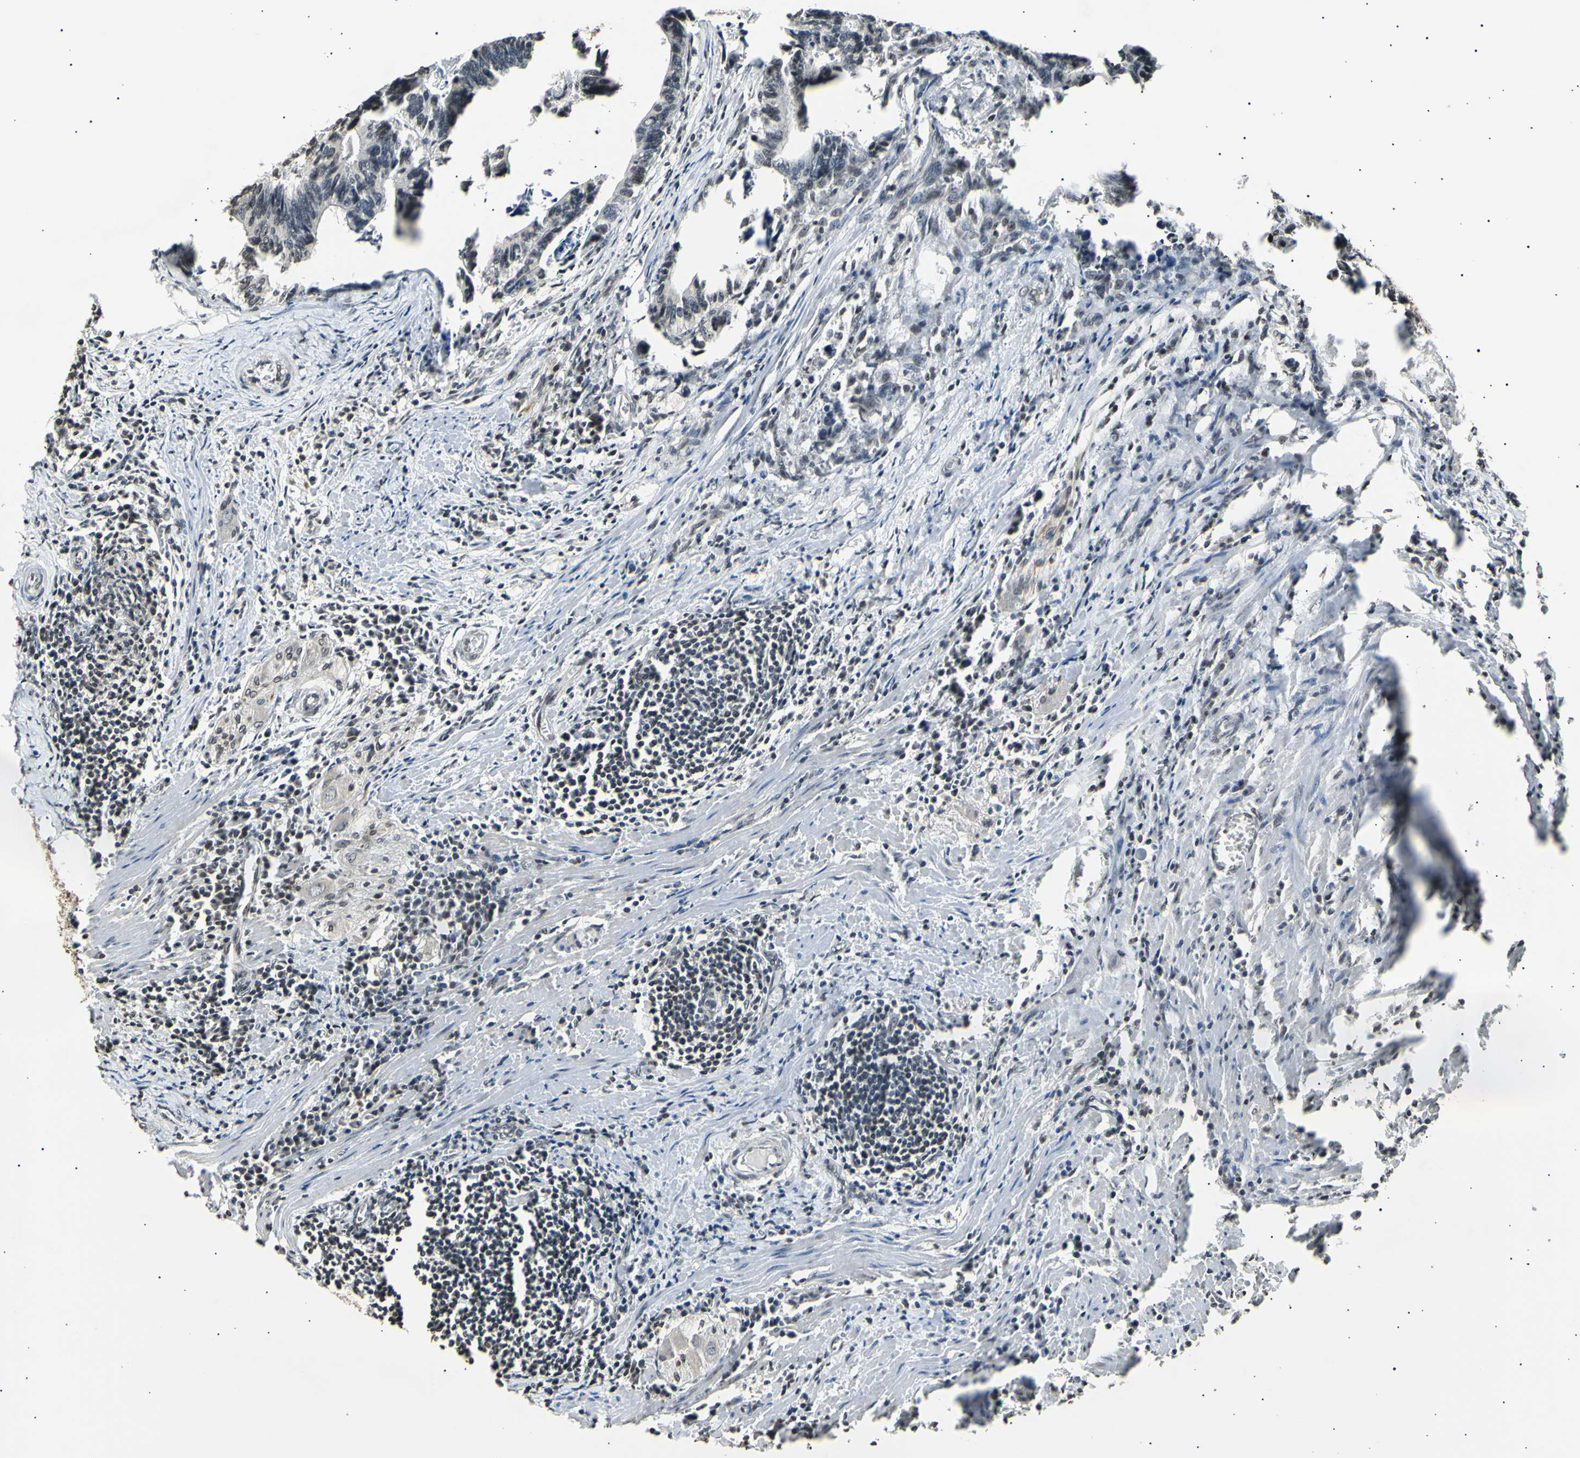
{"staining": {"intensity": "negative", "quantity": "none", "location": "none"}, "tissue": "colorectal cancer", "cell_type": "Tumor cells", "image_type": "cancer", "snomed": [{"axis": "morphology", "description": "Adenocarcinoma, NOS"}, {"axis": "topography", "description": "Colon"}], "caption": "This is a histopathology image of immunohistochemistry staining of colorectal adenocarcinoma, which shows no expression in tumor cells. The staining is performed using DAB (3,3'-diaminobenzidine) brown chromogen with nuclei counter-stained in using hematoxylin.", "gene": "ANAPC7", "patient": {"sex": "male", "age": 72}}